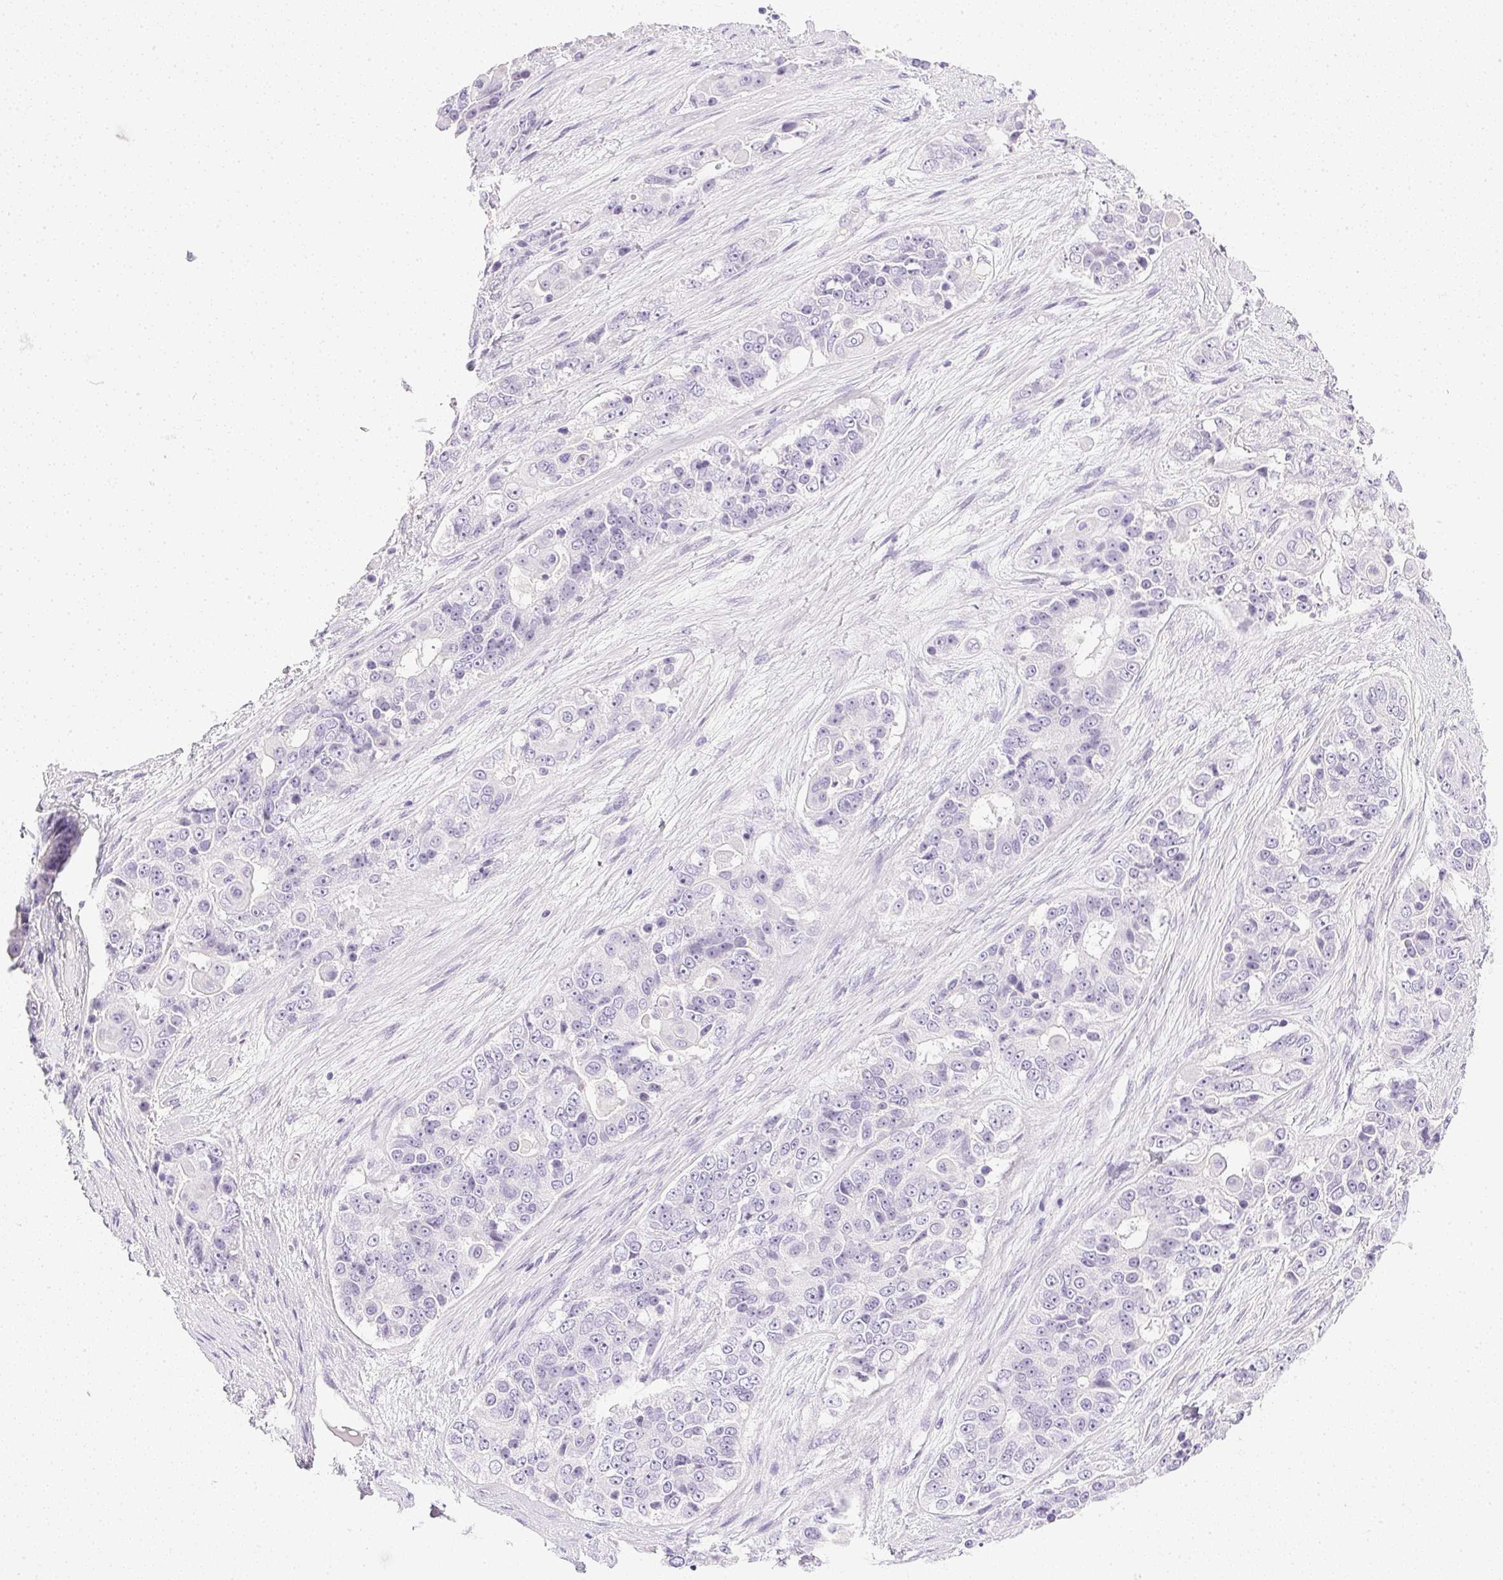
{"staining": {"intensity": "negative", "quantity": "none", "location": "none"}, "tissue": "ovarian cancer", "cell_type": "Tumor cells", "image_type": "cancer", "snomed": [{"axis": "morphology", "description": "Carcinoma, endometroid"}, {"axis": "topography", "description": "Ovary"}], "caption": "Tumor cells show no significant protein expression in ovarian cancer. (DAB (3,3'-diaminobenzidine) IHC visualized using brightfield microscopy, high magnification).", "gene": "CPB1", "patient": {"sex": "female", "age": 51}}